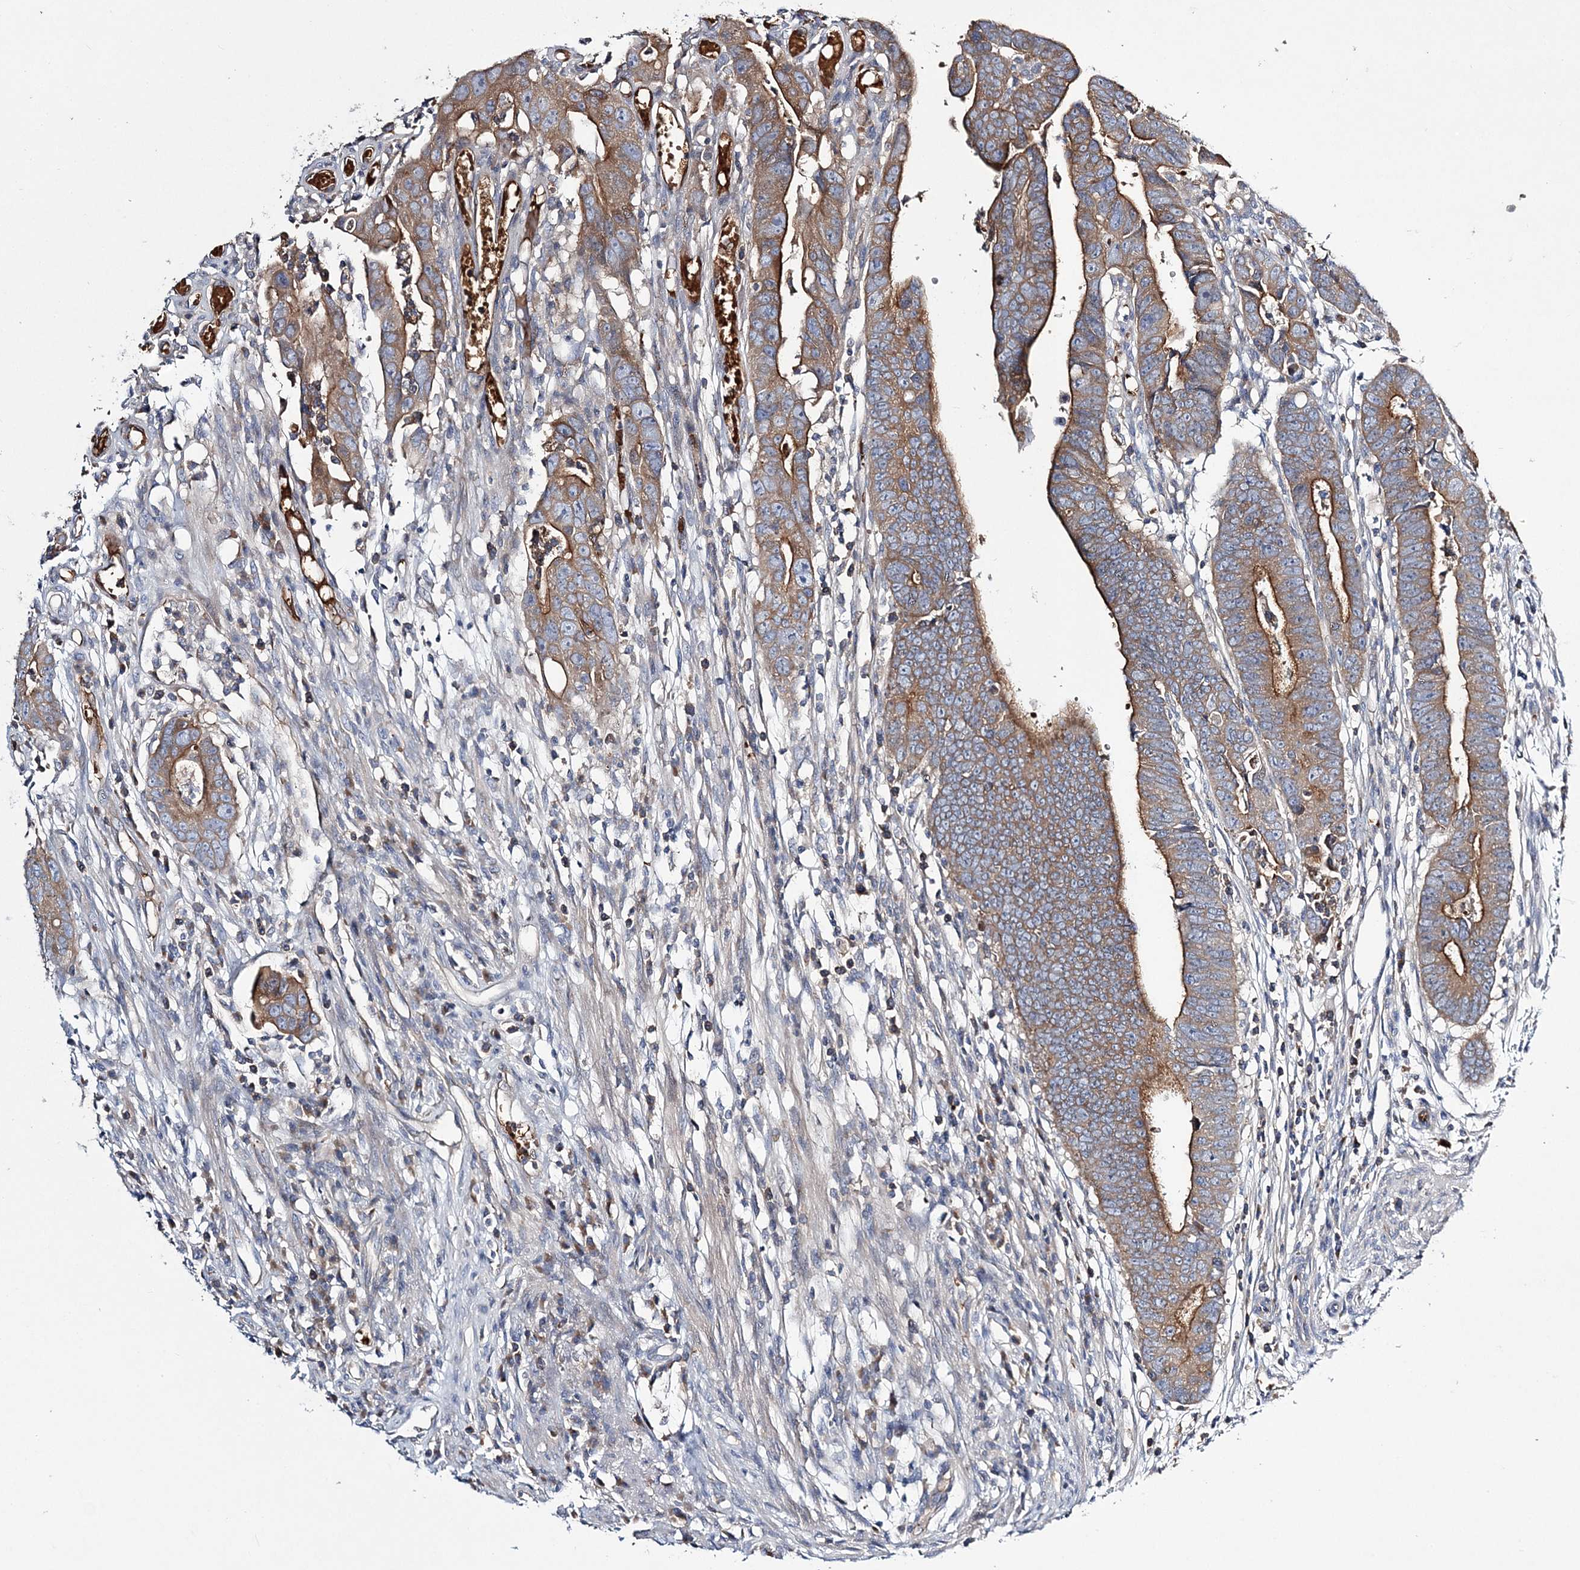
{"staining": {"intensity": "moderate", "quantity": ">75%", "location": "cytoplasmic/membranous"}, "tissue": "colorectal cancer", "cell_type": "Tumor cells", "image_type": "cancer", "snomed": [{"axis": "morphology", "description": "Adenocarcinoma, NOS"}, {"axis": "topography", "description": "Rectum"}], "caption": "An immunohistochemistry micrograph of neoplastic tissue is shown. Protein staining in brown highlights moderate cytoplasmic/membranous positivity in colorectal adenocarcinoma within tumor cells. Using DAB (3,3'-diaminobenzidine) (brown) and hematoxylin (blue) stains, captured at high magnification using brightfield microscopy.", "gene": "ATP11B", "patient": {"sex": "female", "age": 65}}